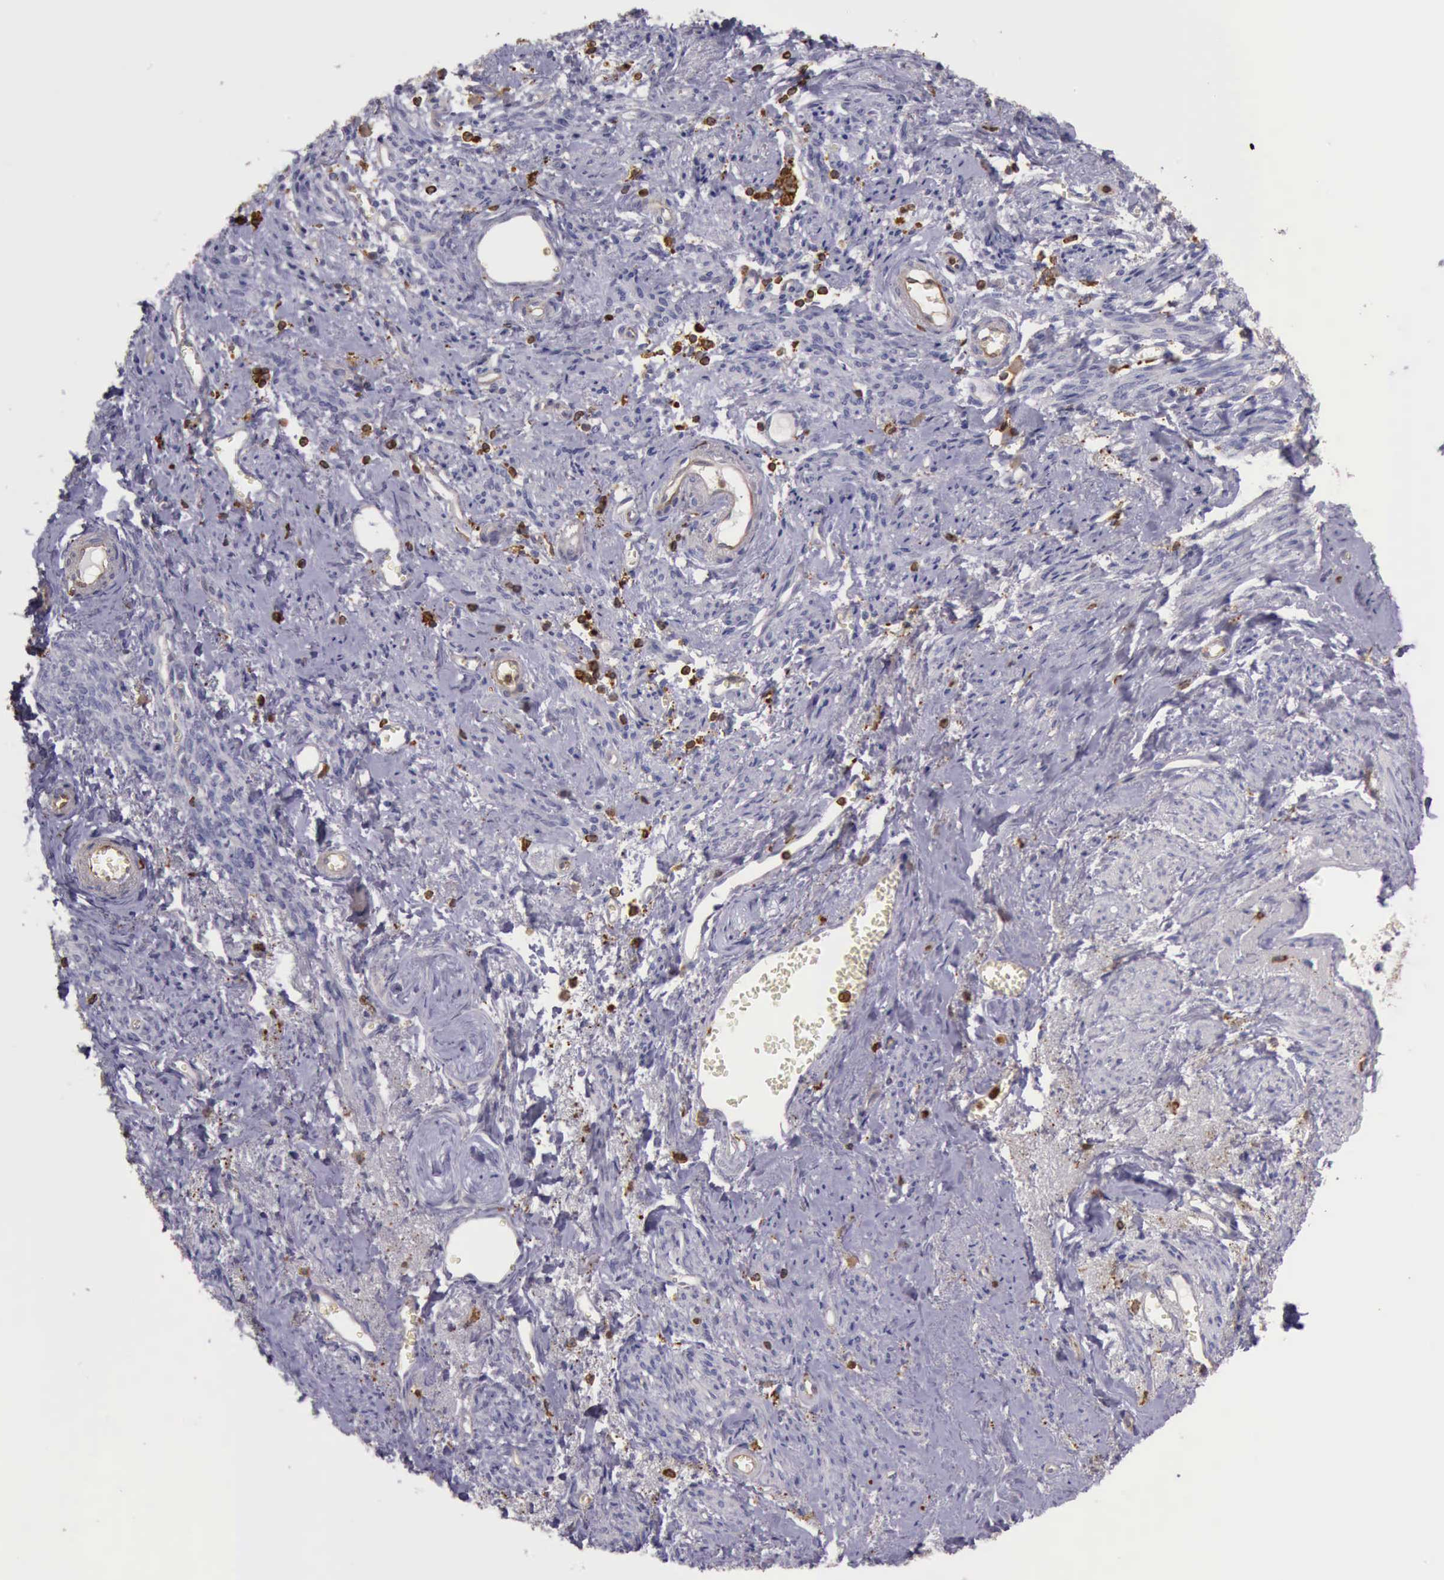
{"staining": {"intensity": "negative", "quantity": "none", "location": "none"}, "tissue": "endometrial cancer", "cell_type": "Tumor cells", "image_type": "cancer", "snomed": [{"axis": "morphology", "description": "Adenocarcinoma, NOS"}, {"axis": "topography", "description": "Endometrium"}], "caption": "High magnification brightfield microscopy of endometrial cancer (adenocarcinoma) stained with DAB (brown) and counterstained with hematoxylin (blue): tumor cells show no significant expression.", "gene": "ARHGAP4", "patient": {"sex": "female", "age": 75}}